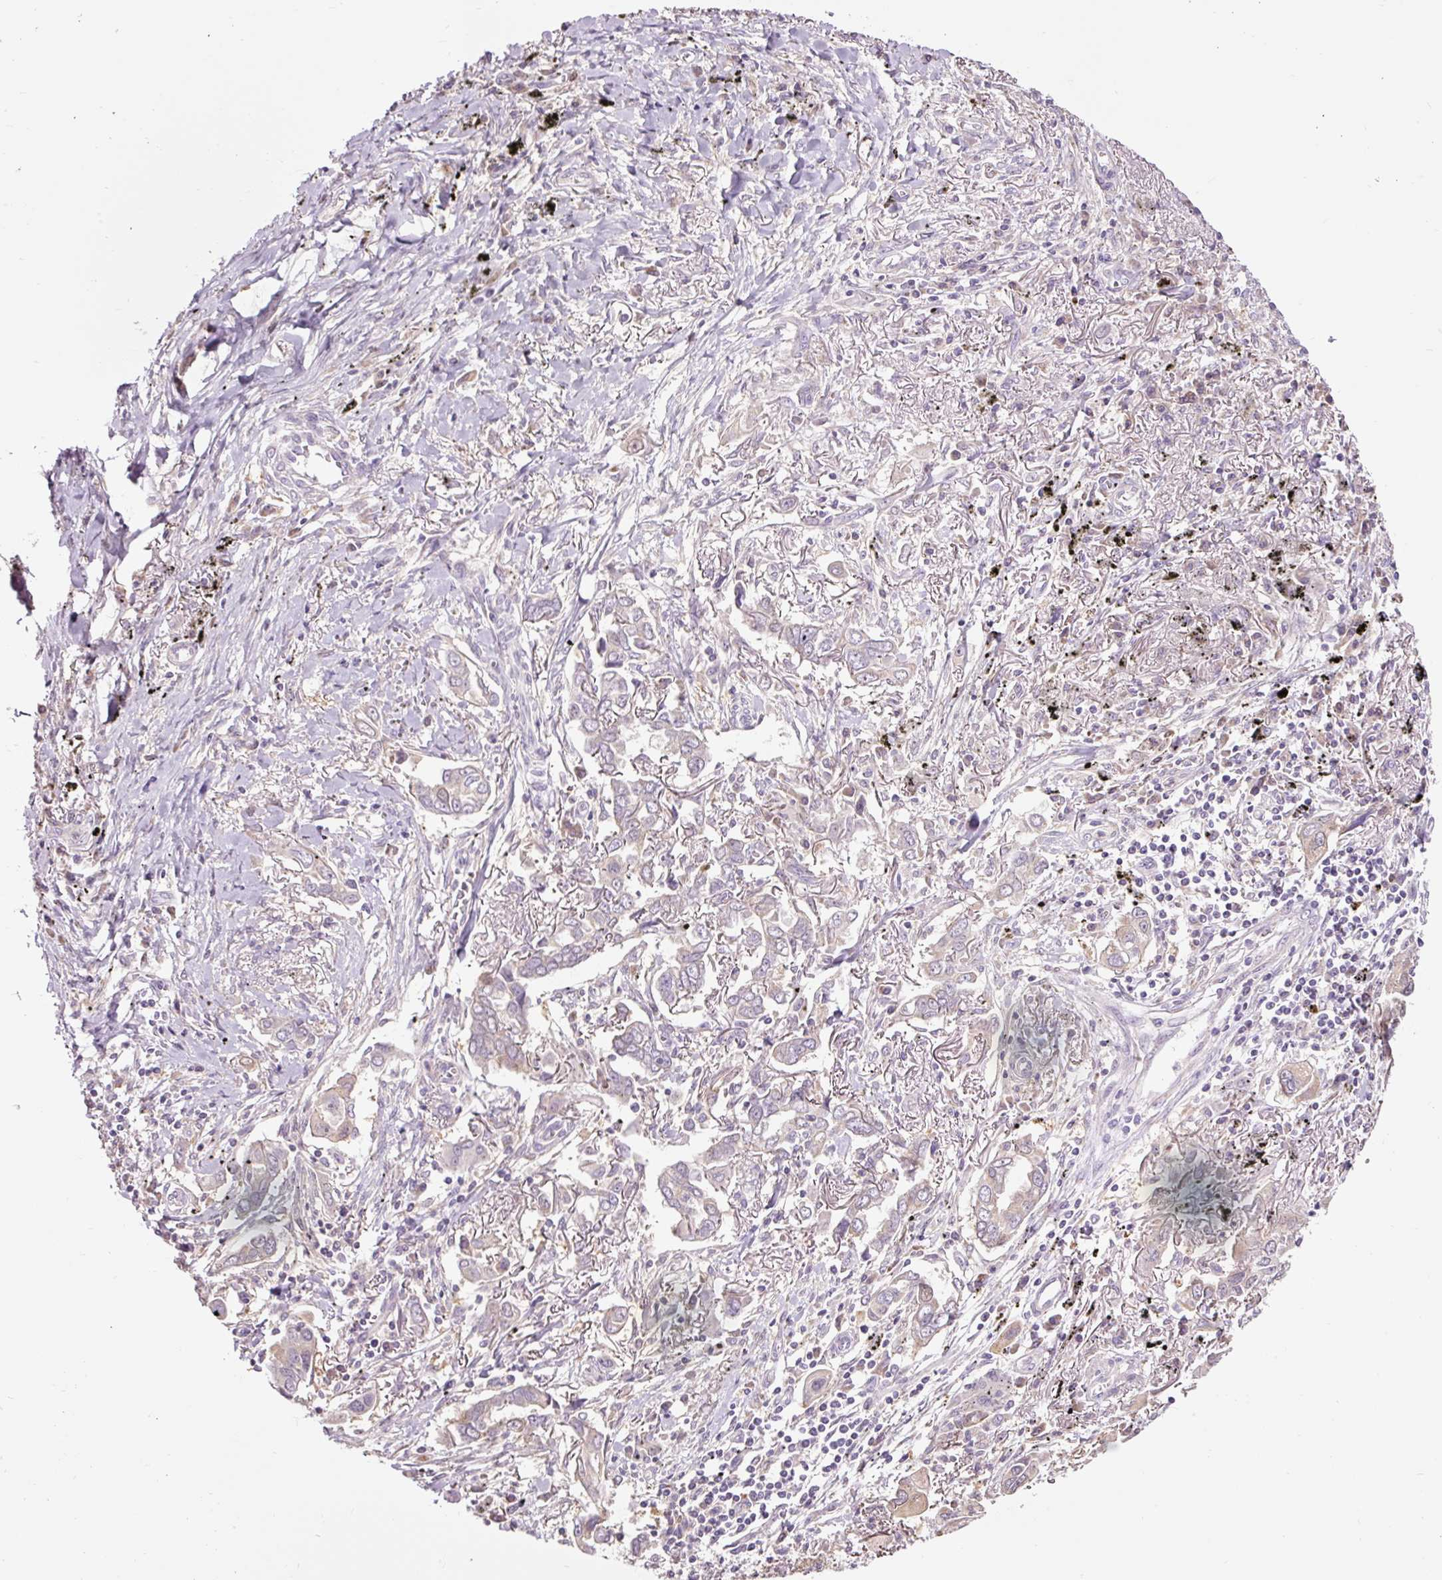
{"staining": {"intensity": "moderate", "quantity": "25%-75%", "location": "cytoplasmic/membranous"}, "tissue": "lung cancer", "cell_type": "Tumor cells", "image_type": "cancer", "snomed": [{"axis": "morphology", "description": "Adenocarcinoma, NOS"}, {"axis": "topography", "description": "Lung"}], "caption": "DAB immunohistochemical staining of human lung adenocarcinoma demonstrates moderate cytoplasmic/membranous protein staining in approximately 25%-75% of tumor cells. The protein is stained brown, and the nuclei are stained in blue (DAB (3,3'-diaminobenzidine) IHC with brightfield microscopy, high magnification).", "gene": "PRDX5", "patient": {"sex": "male", "age": 76}}